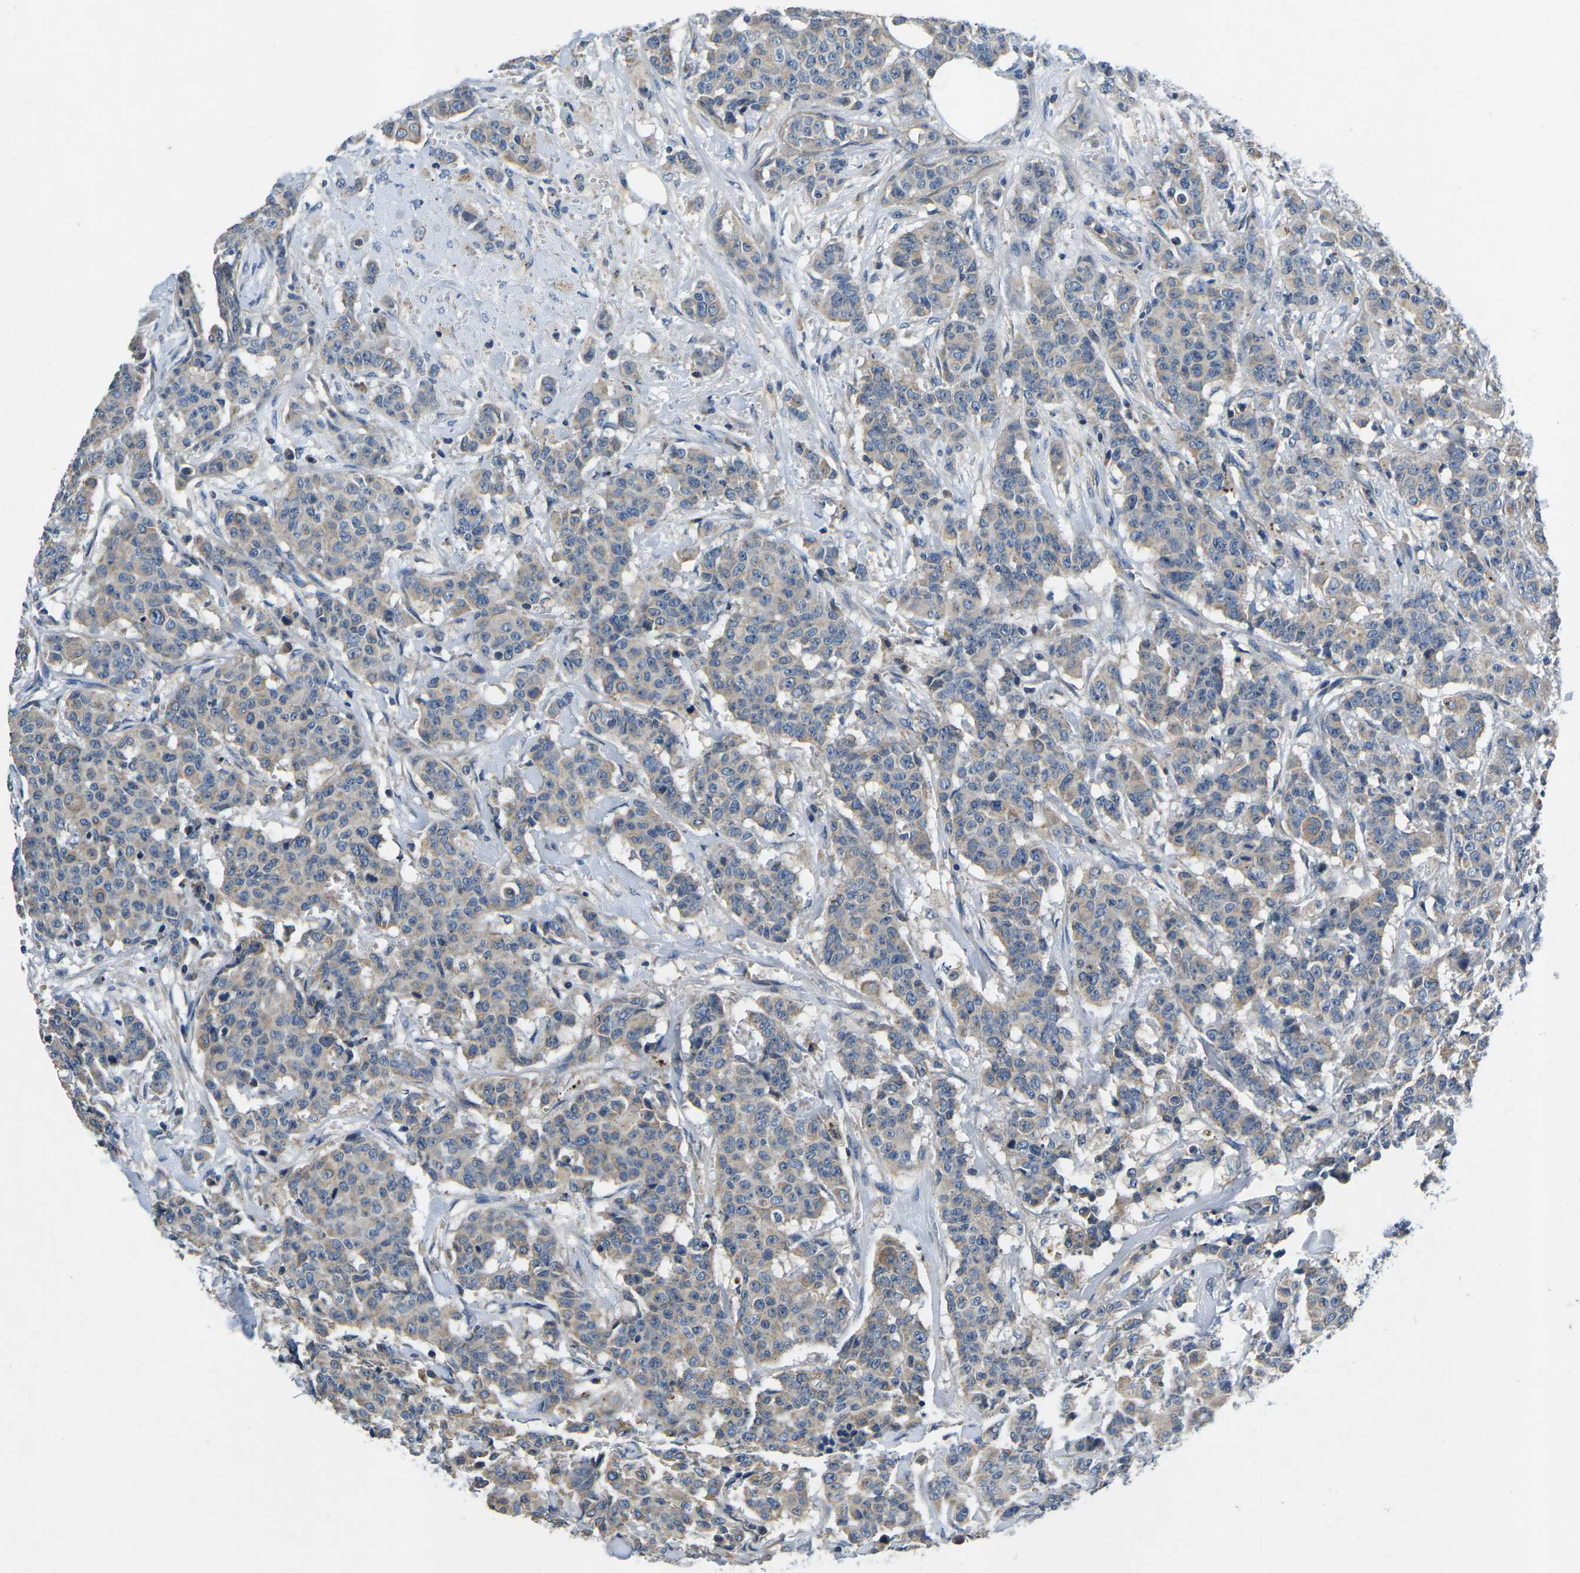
{"staining": {"intensity": "weak", "quantity": ">75%", "location": "cytoplasmic/membranous"}, "tissue": "breast cancer", "cell_type": "Tumor cells", "image_type": "cancer", "snomed": [{"axis": "morphology", "description": "Normal tissue, NOS"}, {"axis": "morphology", "description": "Duct carcinoma"}, {"axis": "topography", "description": "Breast"}], "caption": "High-power microscopy captured an immunohistochemistry histopathology image of infiltrating ductal carcinoma (breast), revealing weak cytoplasmic/membranous staining in about >75% of tumor cells.", "gene": "PDCD6IP", "patient": {"sex": "female", "age": 40}}